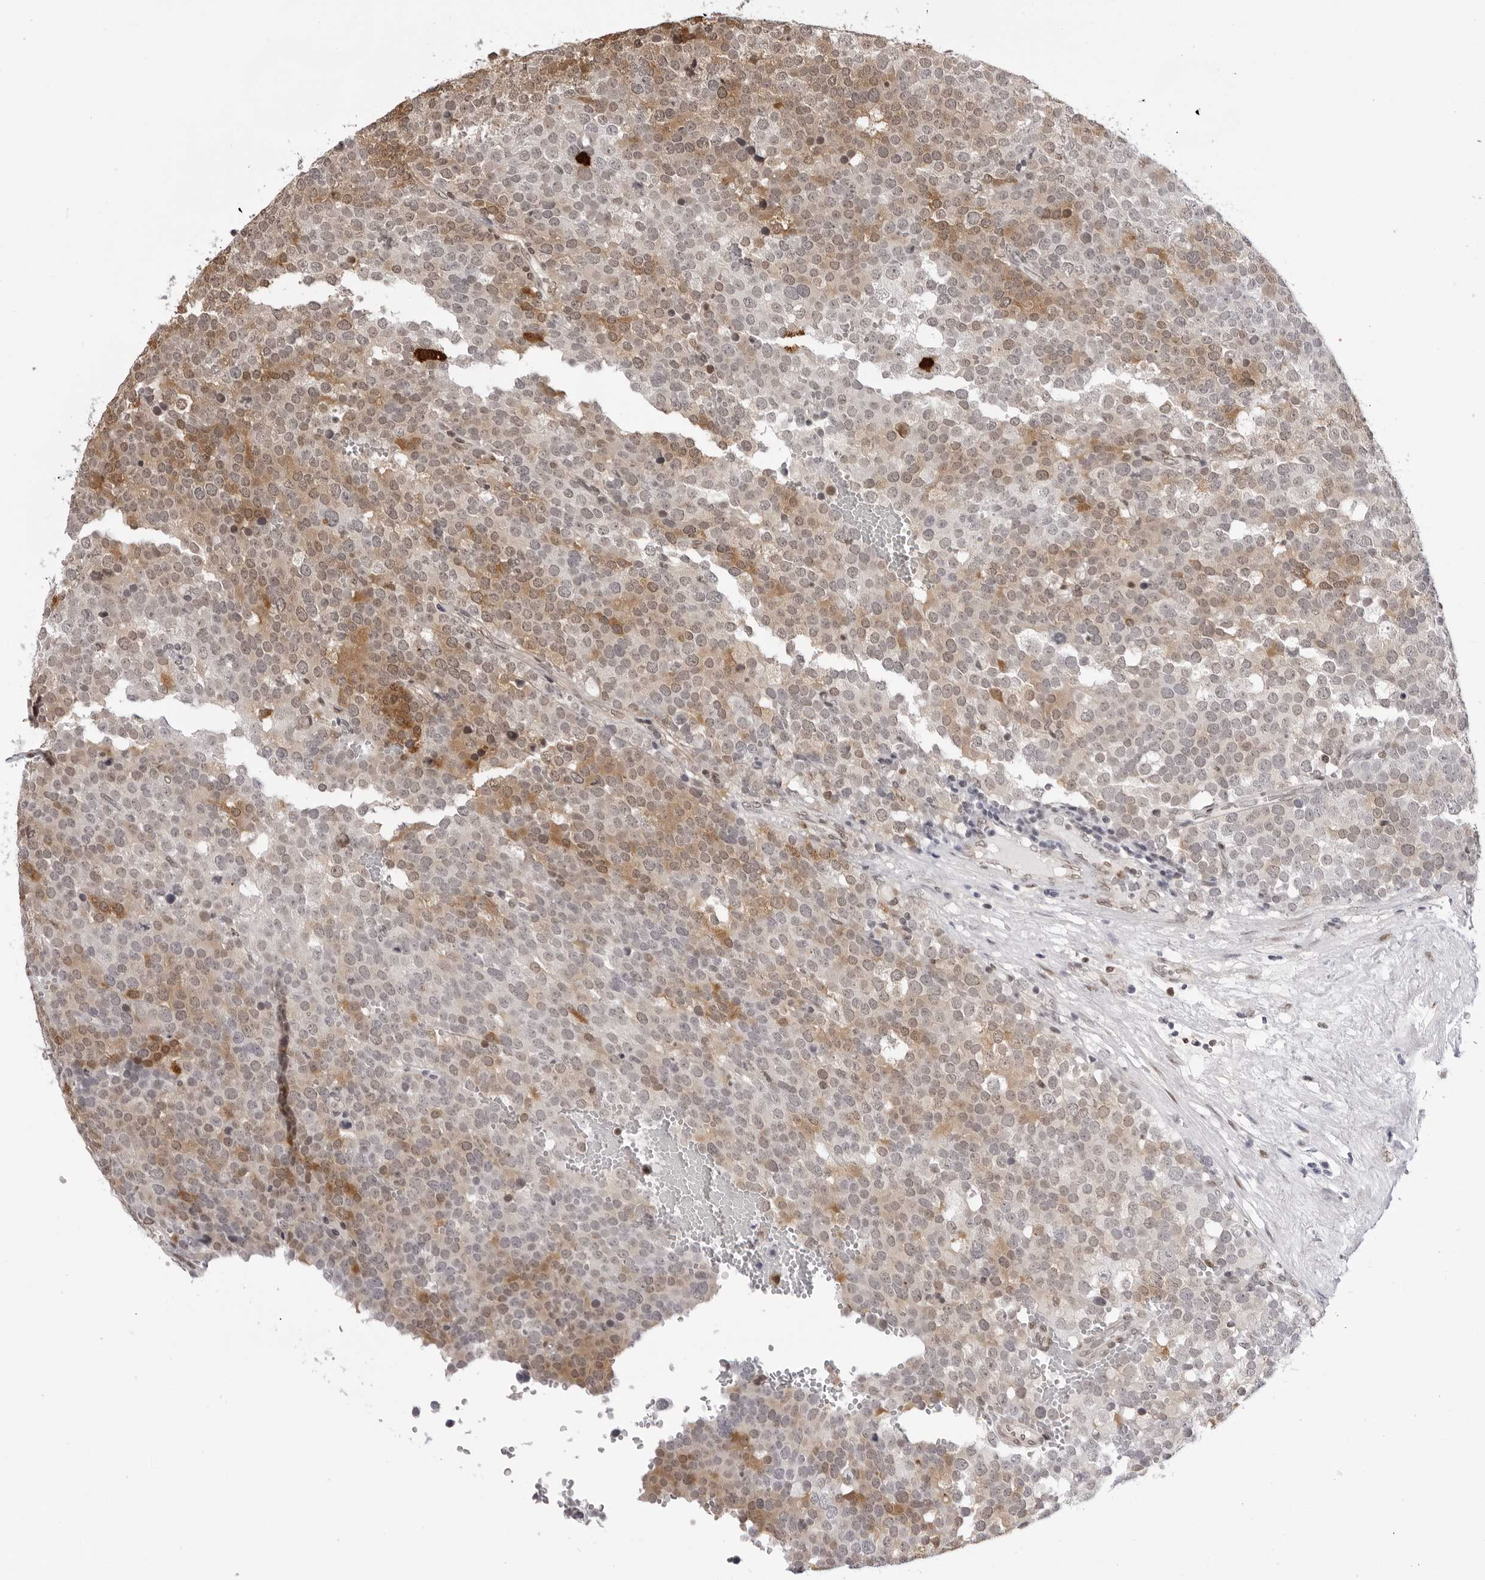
{"staining": {"intensity": "moderate", "quantity": "25%-75%", "location": "cytoplasmic/membranous,nuclear"}, "tissue": "testis cancer", "cell_type": "Tumor cells", "image_type": "cancer", "snomed": [{"axis": "morphology", "description": "Seminoma, NOS"}, {"axis": "topography", "description": "Testis"}], "caption": "This is a photomicrograph of immunohistochemistry (IHC) staining of testis seminoma, which shows moderate staining in the cytoplasmic/membranous and nuclear of tumor cells.", "gene": "HSPA4", "patient": {"sex": "male", "age": 71}}